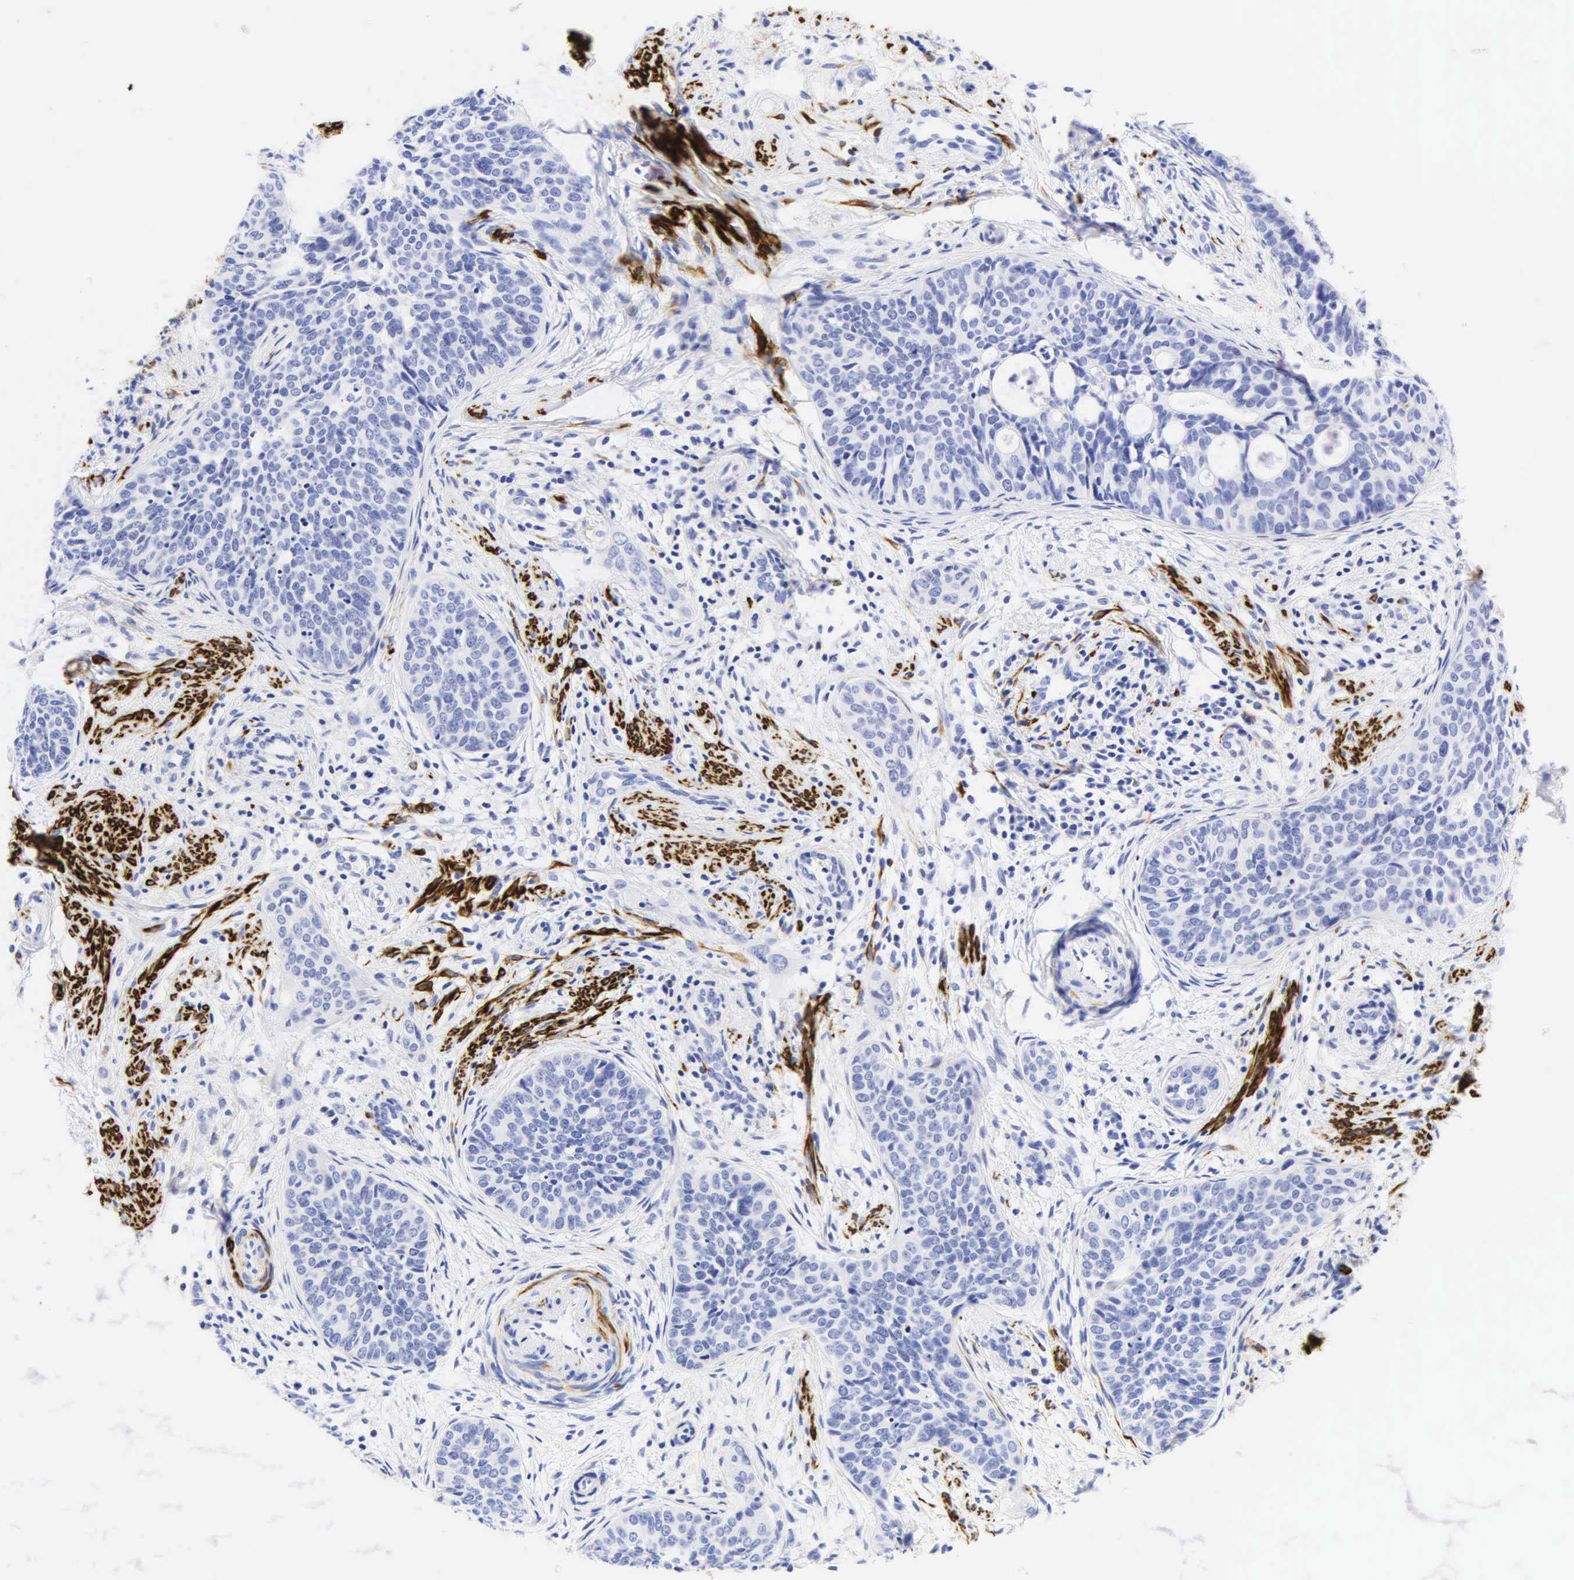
{"staining": {"intensity": "negative", "quantity": "none", "location": "none"}, "tissue": "cervical cancer", "cell_type": "Tumor cells", "image_type": "cancer", "snomed": [{"axis": "morphology", "description": "Squamous cell carcinoma, NOS"}, {"axis": "topography", "description": "Cervix"}], "caption": "Cervical cancer (squamous cell carcinoma) was stained to show a protein in brown. There is no significant positivity in tumor cells.", "gene": "DES", "patient": {"sex": "female", "age": 34}}